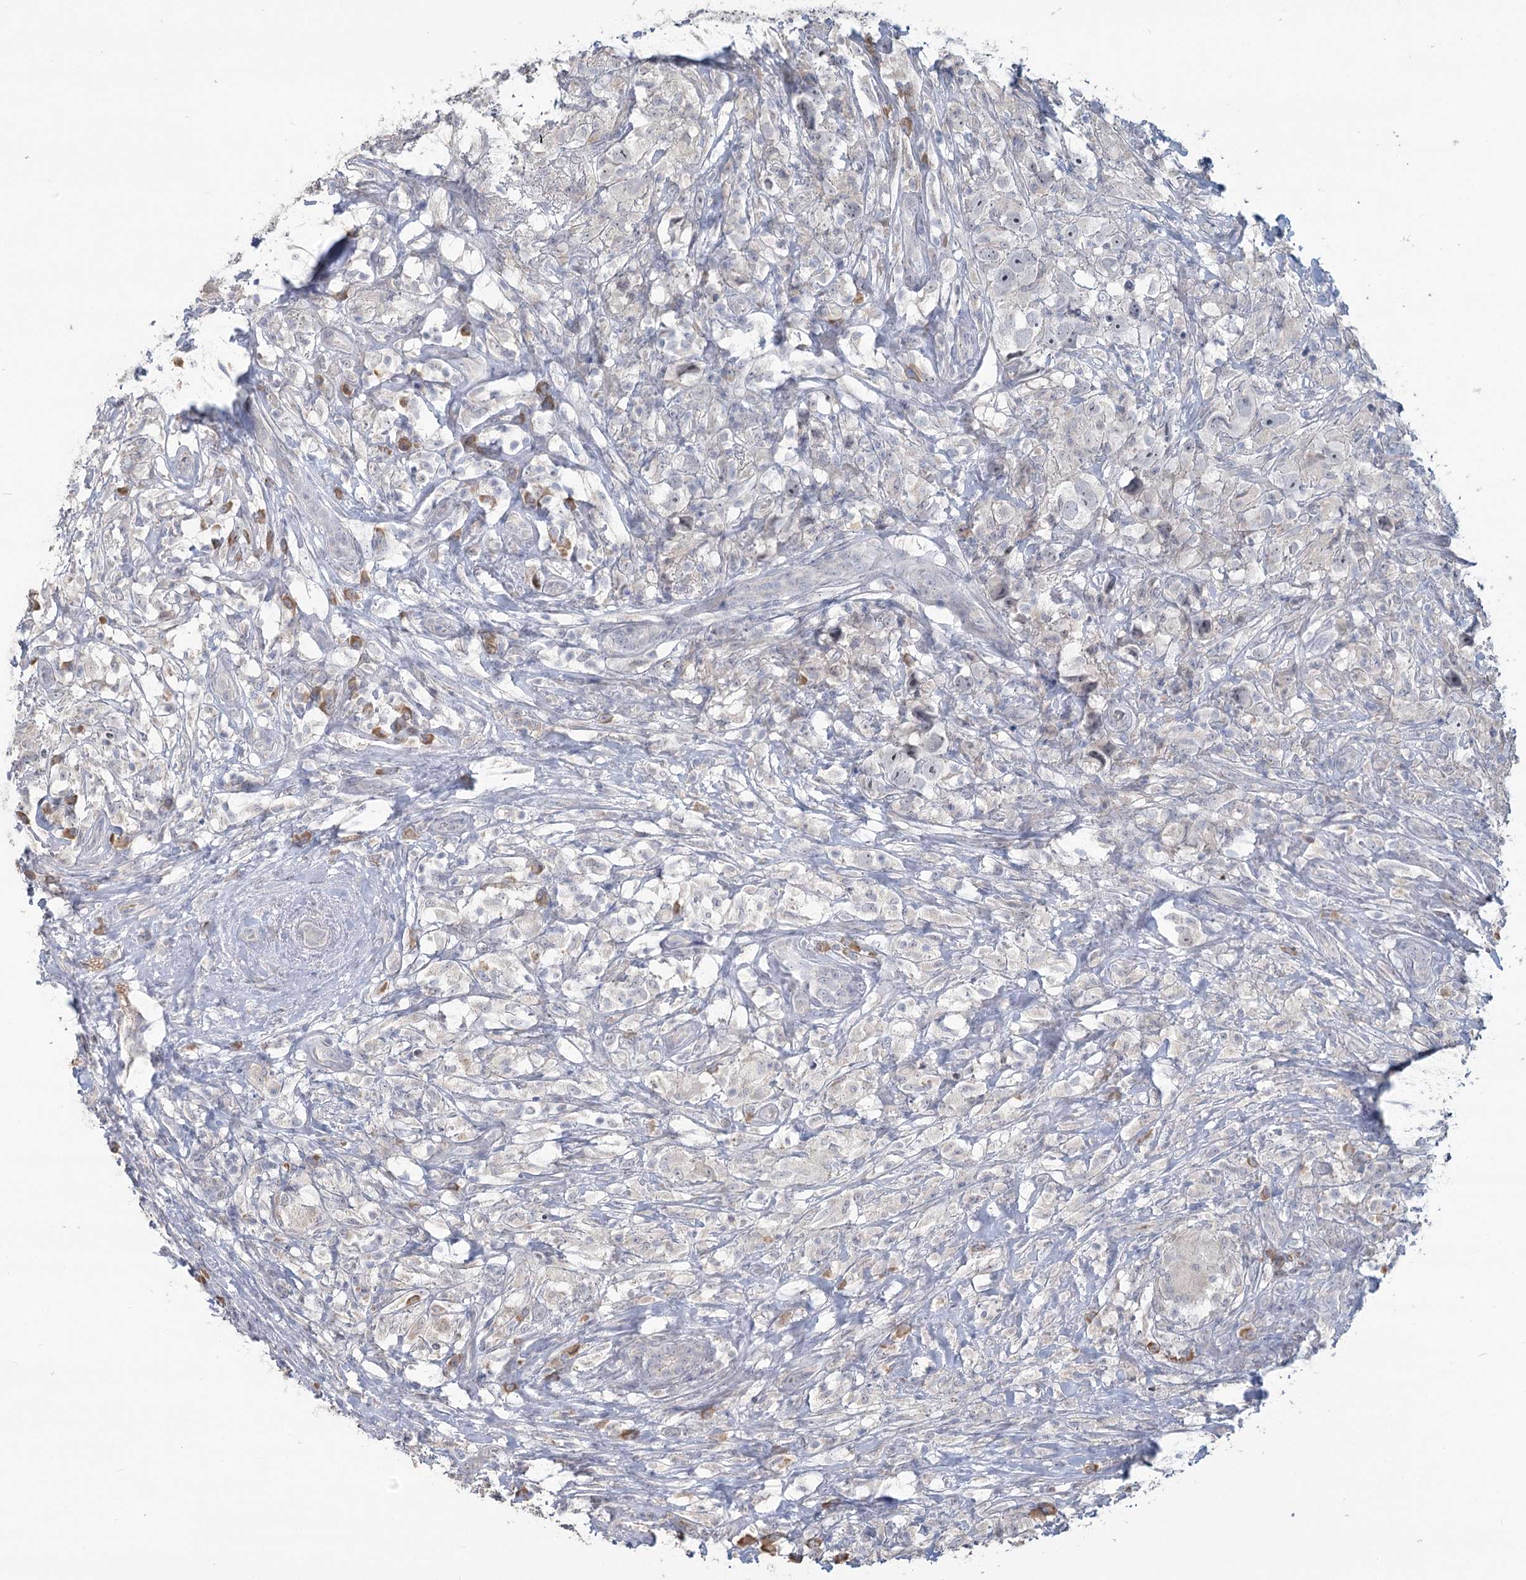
{"staining": {"intensity": "negative", "quantity": "none", "location": "none"}, "tissue": "testis cancer", "cell_type": "Tumor cells", "image_type": "cancer", "snomed": [{"axis": "morphology", "description": "Seminoma, NOS"}, {"axis": "topography", "description": "Testis"}], "caption": "A high-resolution micrograph shows IHC staining of seminoma (testis), which demonstrates no significant expression in tumor cells.", "gene": "SLC9A3", "patient": {"sex": "male", "age": 49}}